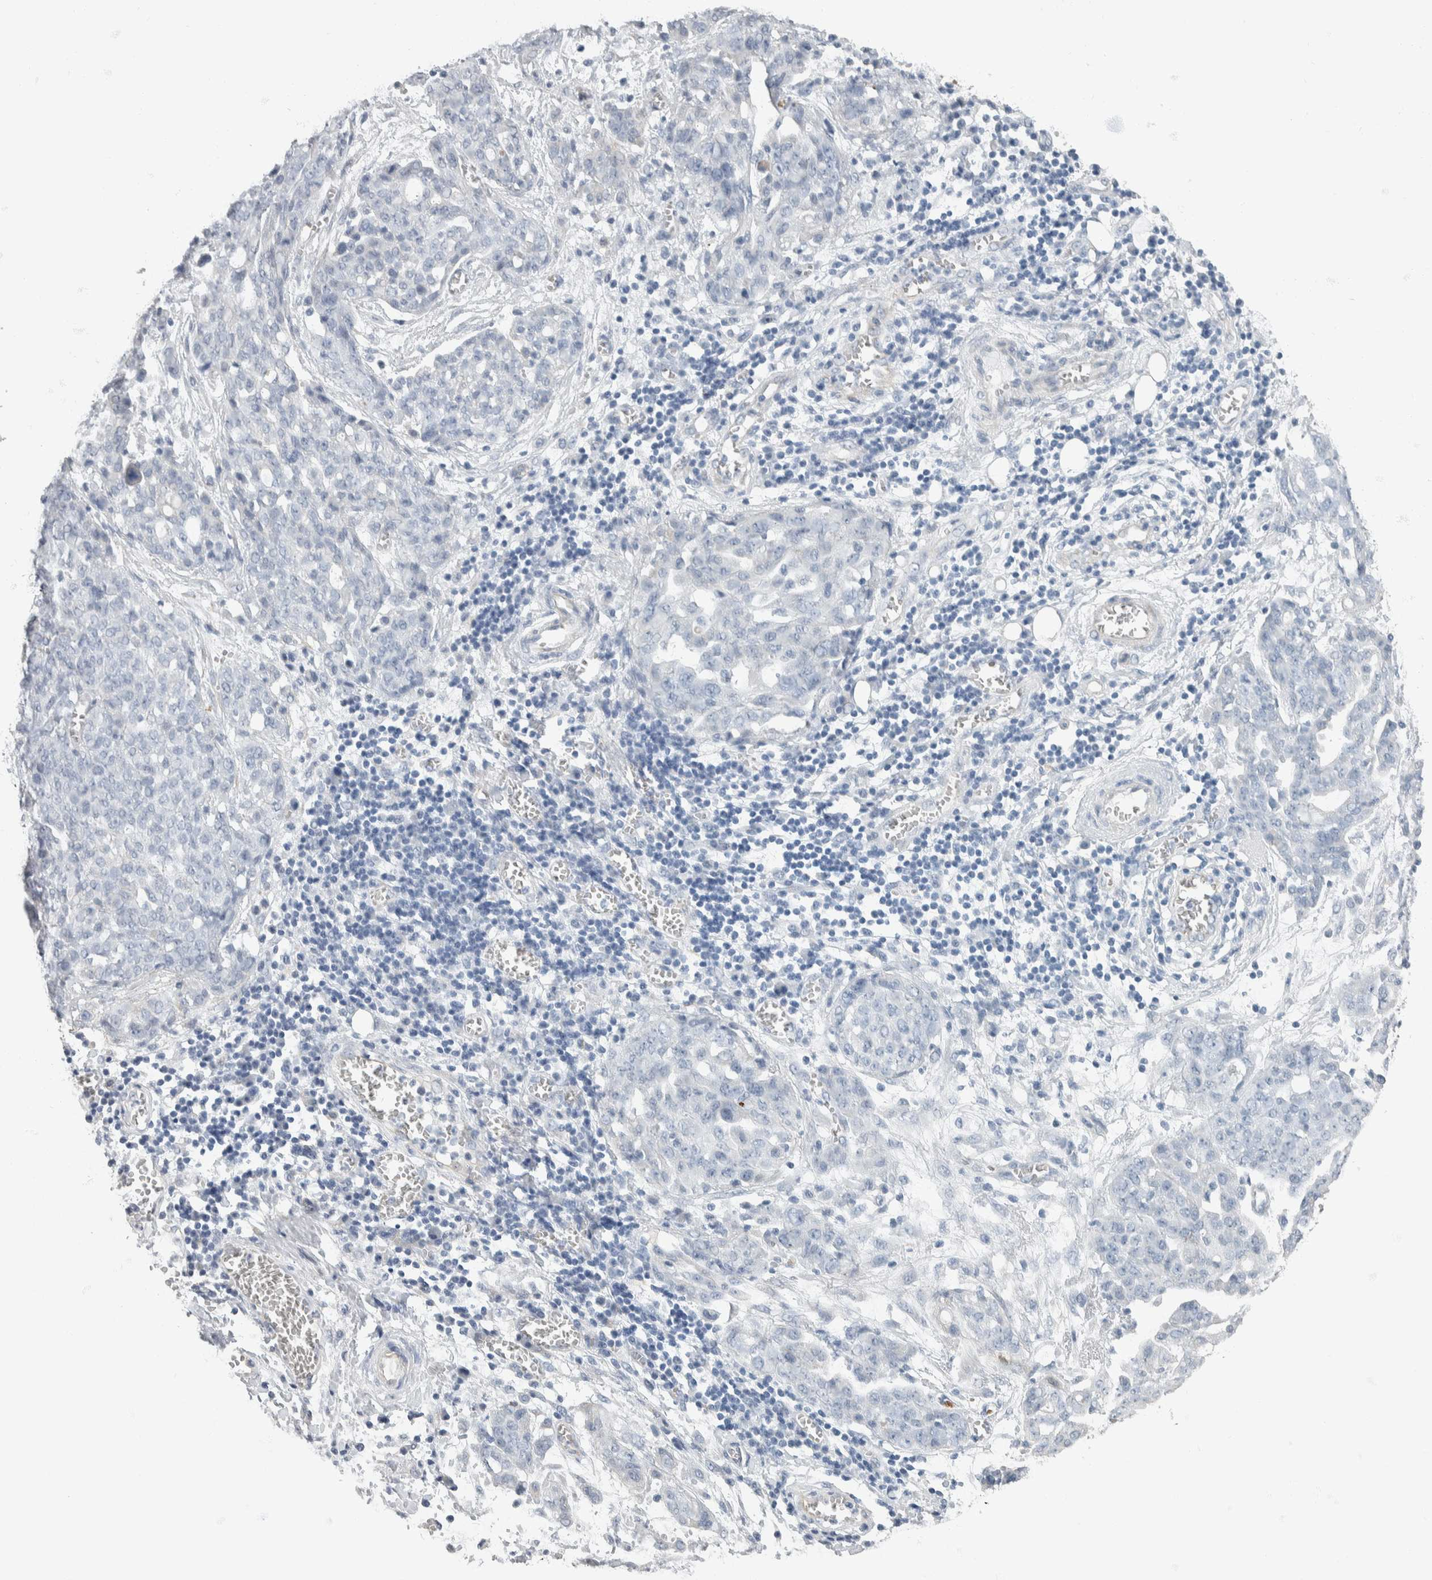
{"staining": {"intensity": "negative", "quantity": "none", "location": "none"}, "tissue": "ovarian cancer", "cell_type": "Tumor cells", "image_type": "cancer", "snomed": [{"axis": "morphology", "description": "Cystadenocarcinoma, serous, NOS"}, {"axis": "topography", "description": "Soft tissue"}, {"axis": "topography", "description": "Ovary"}], "caption": "A photomicrograph of human ovarian cancer is negative for staining in tumor cells. (DAB (3,3'-diaminobenzidine) IHC with hematoxylin counter stain).", "gene": "NEFM", "patient": {"sex": "female", "age": 57}}